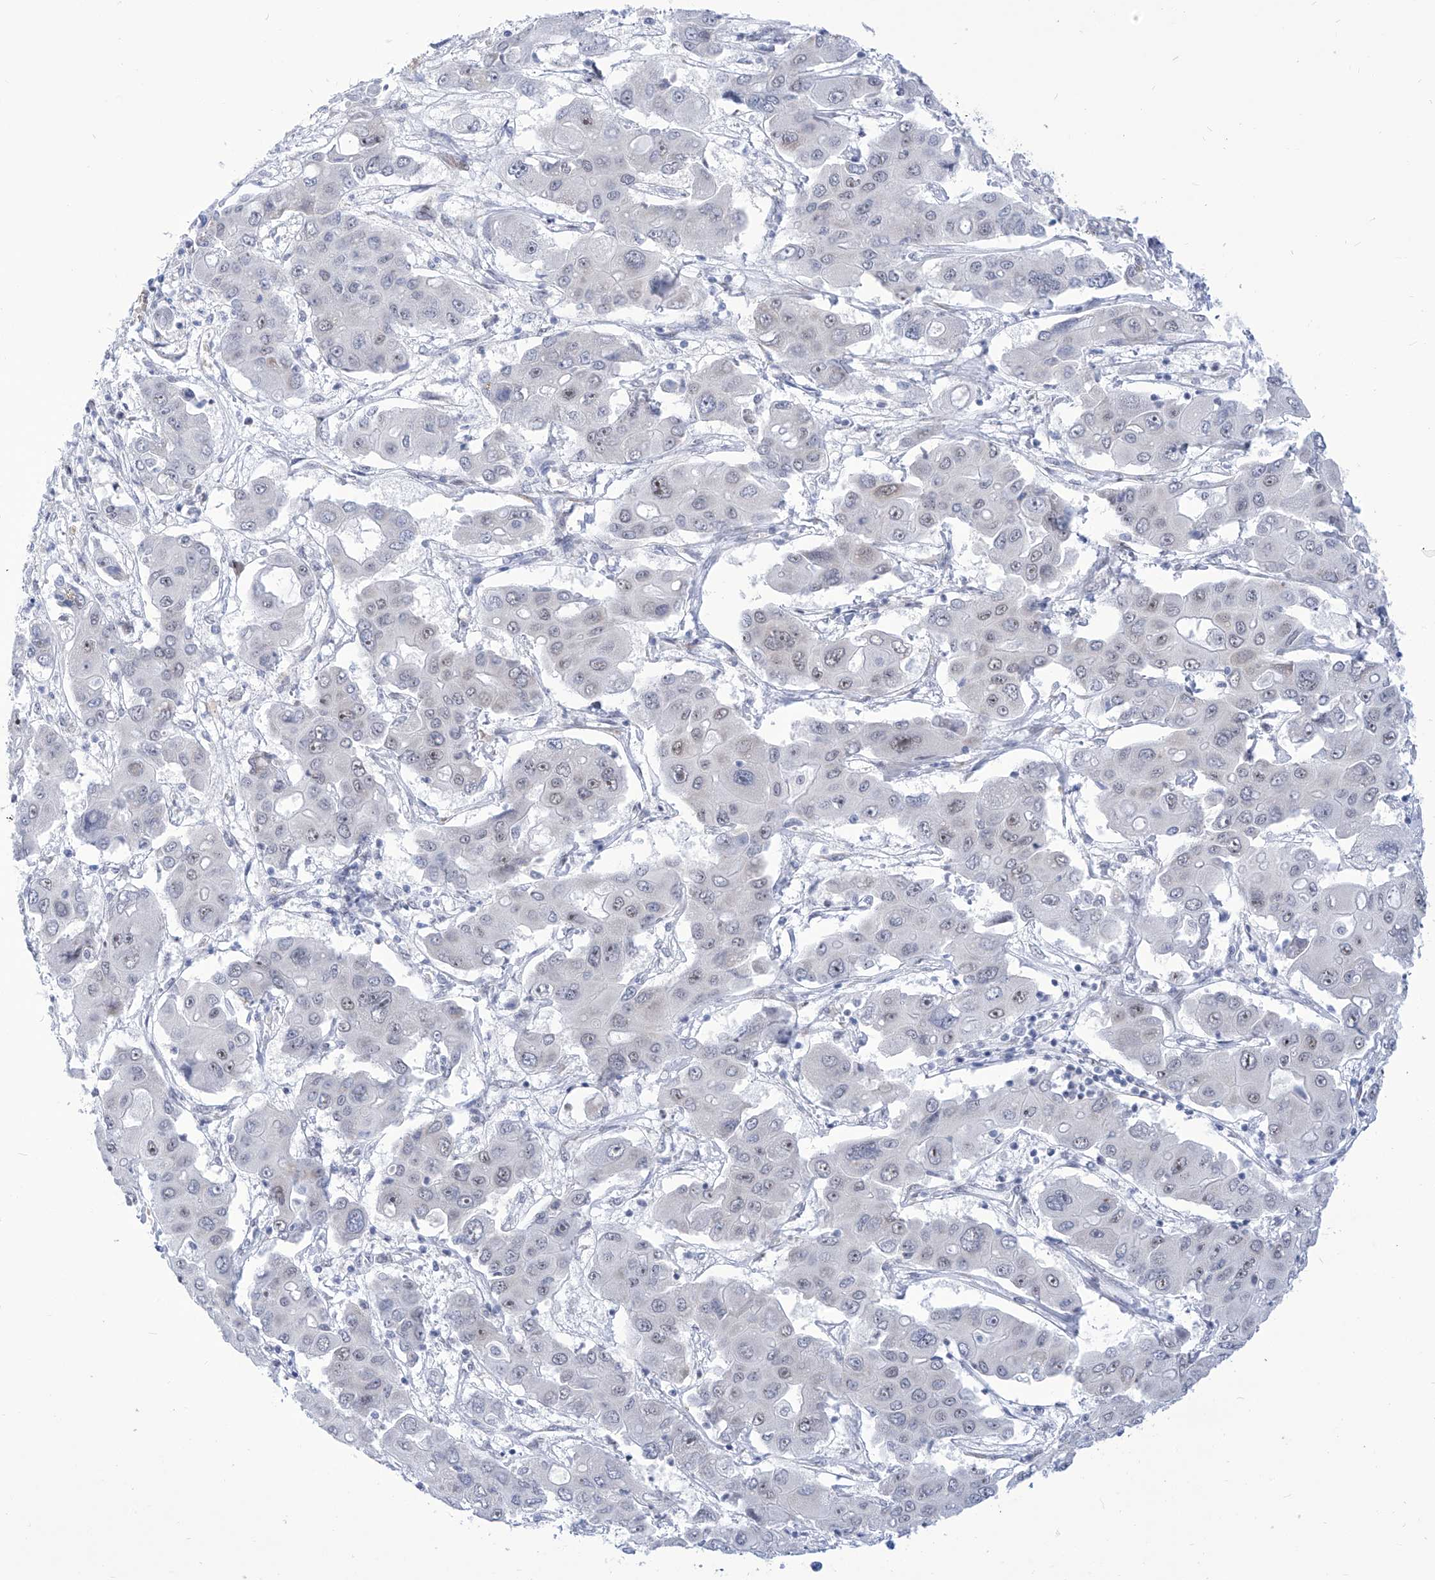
{"staining": {"intensity": "weak", "quantity": "<25%", "location": "nuclear"}, "tissue": "liver cancer", "cell_type": "Tumor cells", "image_type": "cancer", "snomed": [{"axis": "morphology", "description": "Cholangiocarcinoma"}, {"axis": "topography", "description": "Liver"}], "caption": "Tumor cells are negative for brown protein staining in liver cancer. (DAB IHC with hematoxylin counter stain).", "gene": "SART1", "patient": {"sex": "male", "age": 67}}